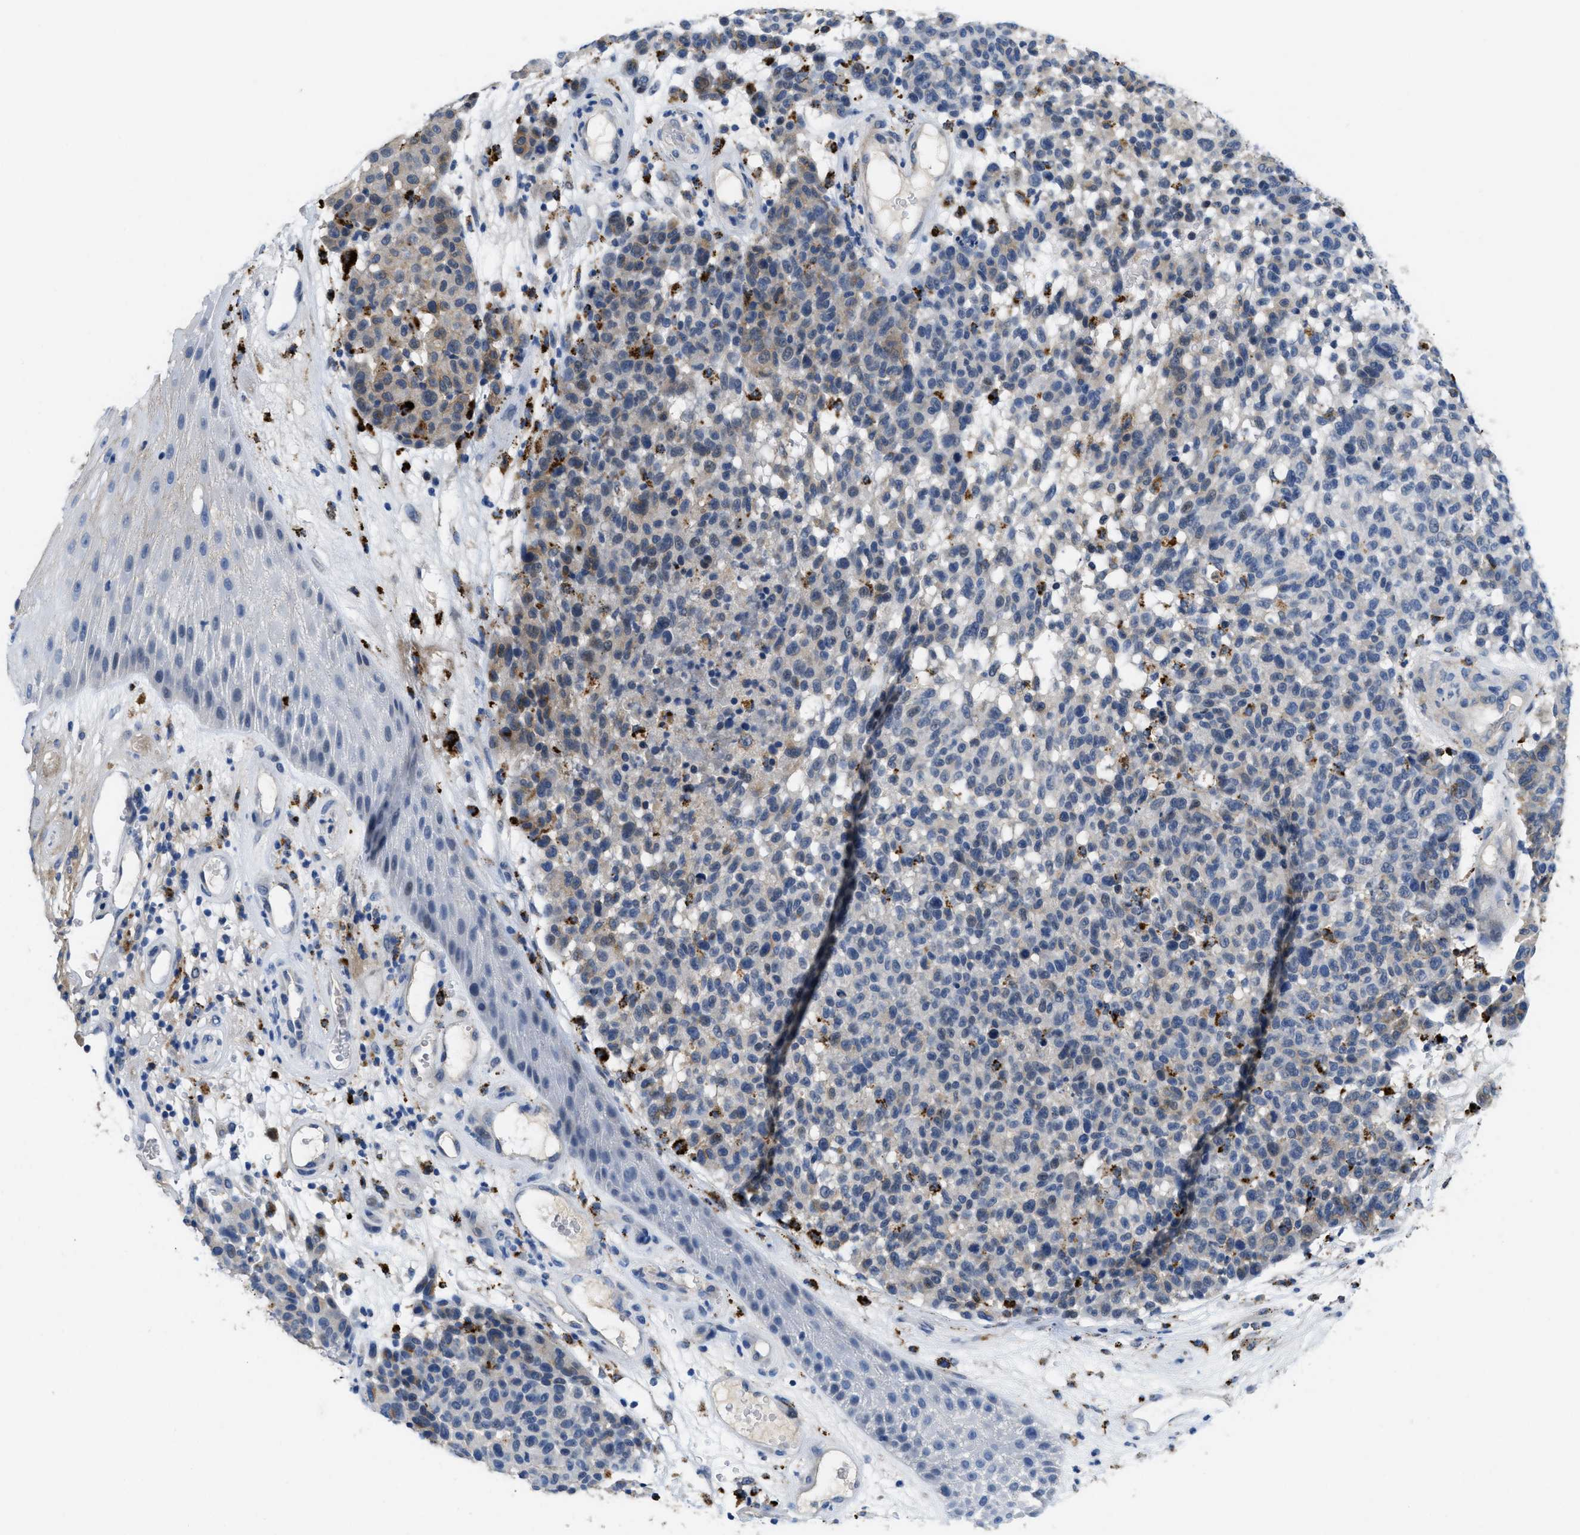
{"staining": {"intensity": "moderate", "quantity": "<25%", "location": "cytoplasmic/membranous"}, "tissue": "melanoma", "cell_type": "Tumor cells", "image_type": "cancer", "snomed": [{"axis": "morphology", "description": "Malignant melanoma, NOS"}, {"axis": "topography", "description": "Skin"}], "caption": "Melanoma was stained to show a protein in brown. There is low levels of moderate cytoplasmic/membranous expression in approximately <25% of tumor cells.", "gene": "BMPR2", "patient": {"sex": "male", "age": 59}}